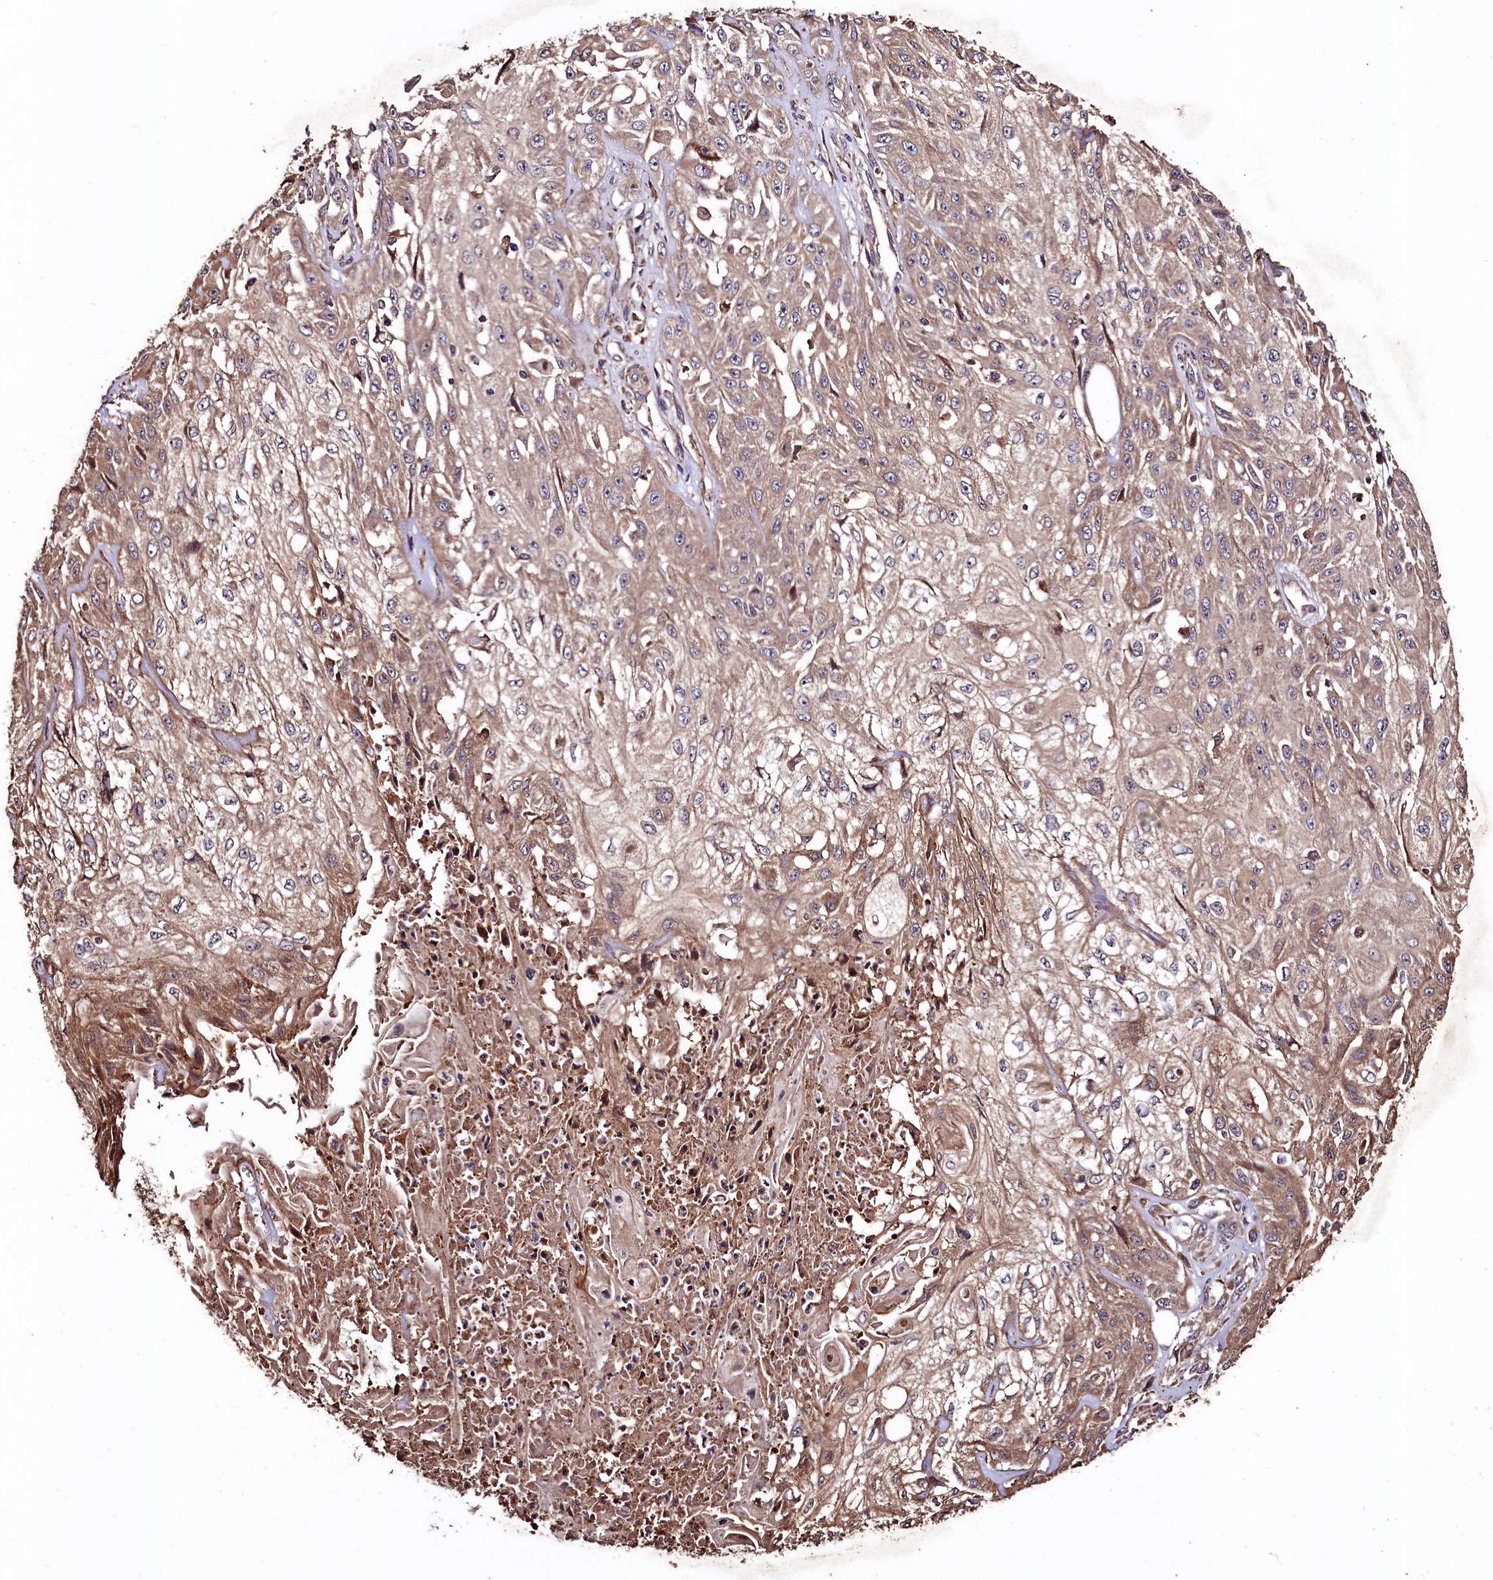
{"staining": {"intensity": "weak", "quantity": "25%-75%", "location": "cytoplasmic/membranous"}, "tissue": "skin cancer", "cell_type": "Tumor cells", "image_type": "cancer", "snomed": [{"axis": "morphology", "description": "Squamous cell carcinoma, NOS"}, {"axis": "morphology", "description": "Squamous cell carcinoma, metastatic, NOS"}, {"axis": "topography", "description": "Skin"}, {"axis": "topography", "description": "Lymph node"}], "caption": "This is an image of IHC staining of skin cancer (metastatic squamous cell carcinoma), which shows weak expression in the cytoplasmic/membranous of tumor cells.", "gene": "TMEM98", "patient": {"sex": "male", "age": 75}}